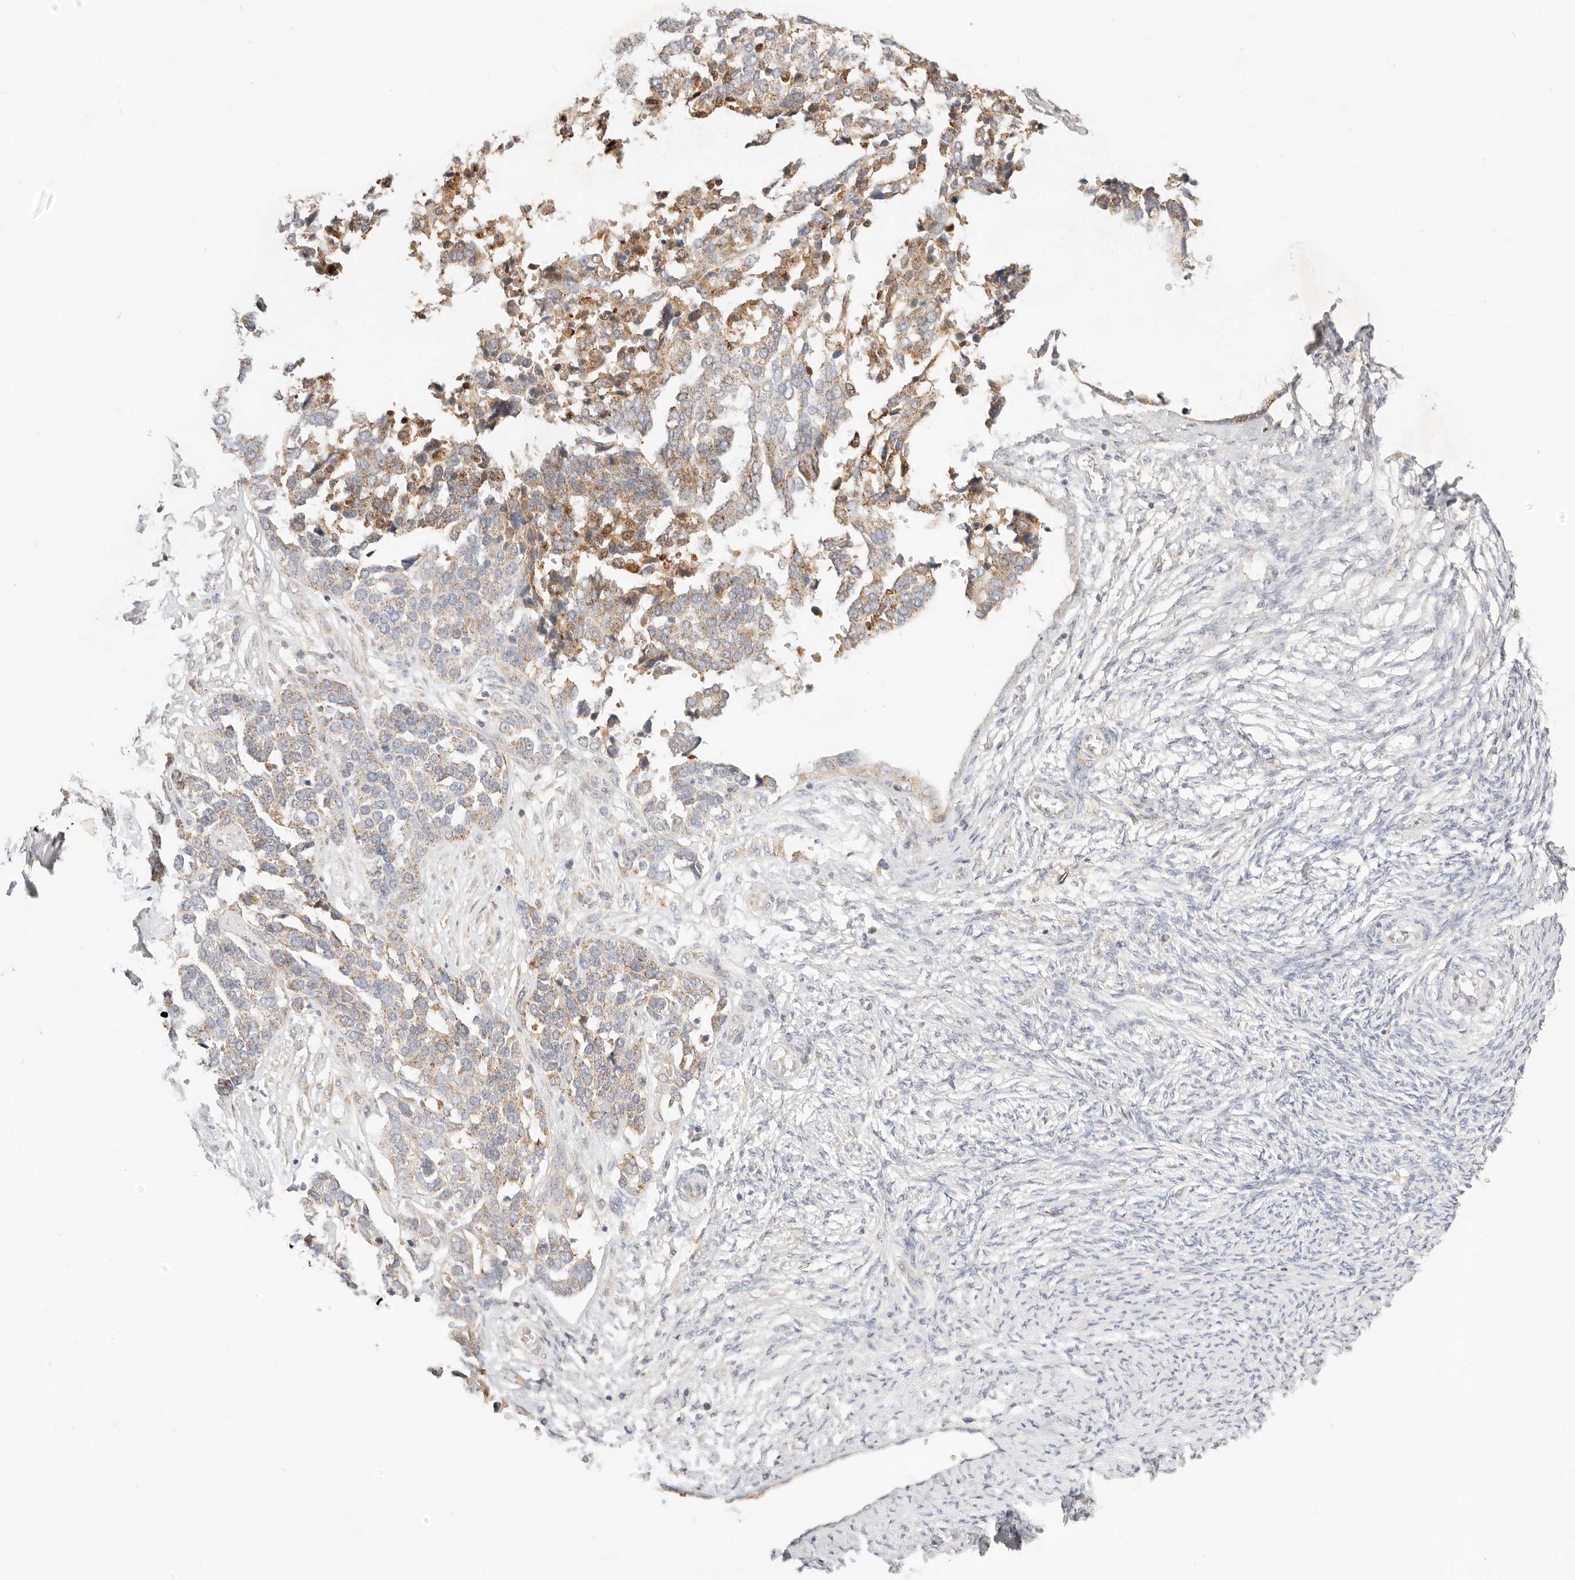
{"staining": {"intensity": "weak", "quantity": "25%-75%", "location": "cytoplasmic/membranous"}, "tissue": "ovarian cancer", "cell_type": "Tumor cells", "image_type": "cancer", "snomed": [{"axis": "morphology", "description": "Cystadenocarcinoma, serous, NOS"}, {"axis": "topography", "description": "Ovary"}], "caption": "A photomicrograph of human ovarian serous cystadenocarcinoma stained for a protein reveals weak cytoplasmic/membranous brown staining in tumor cells. The staining is performed using DAB brown chromogen to label protein expression. The nuclei are counter-stained blue using hematoxylin.", "gene": "ACOX1", "patient": {"sex": "female", "age": 44}}